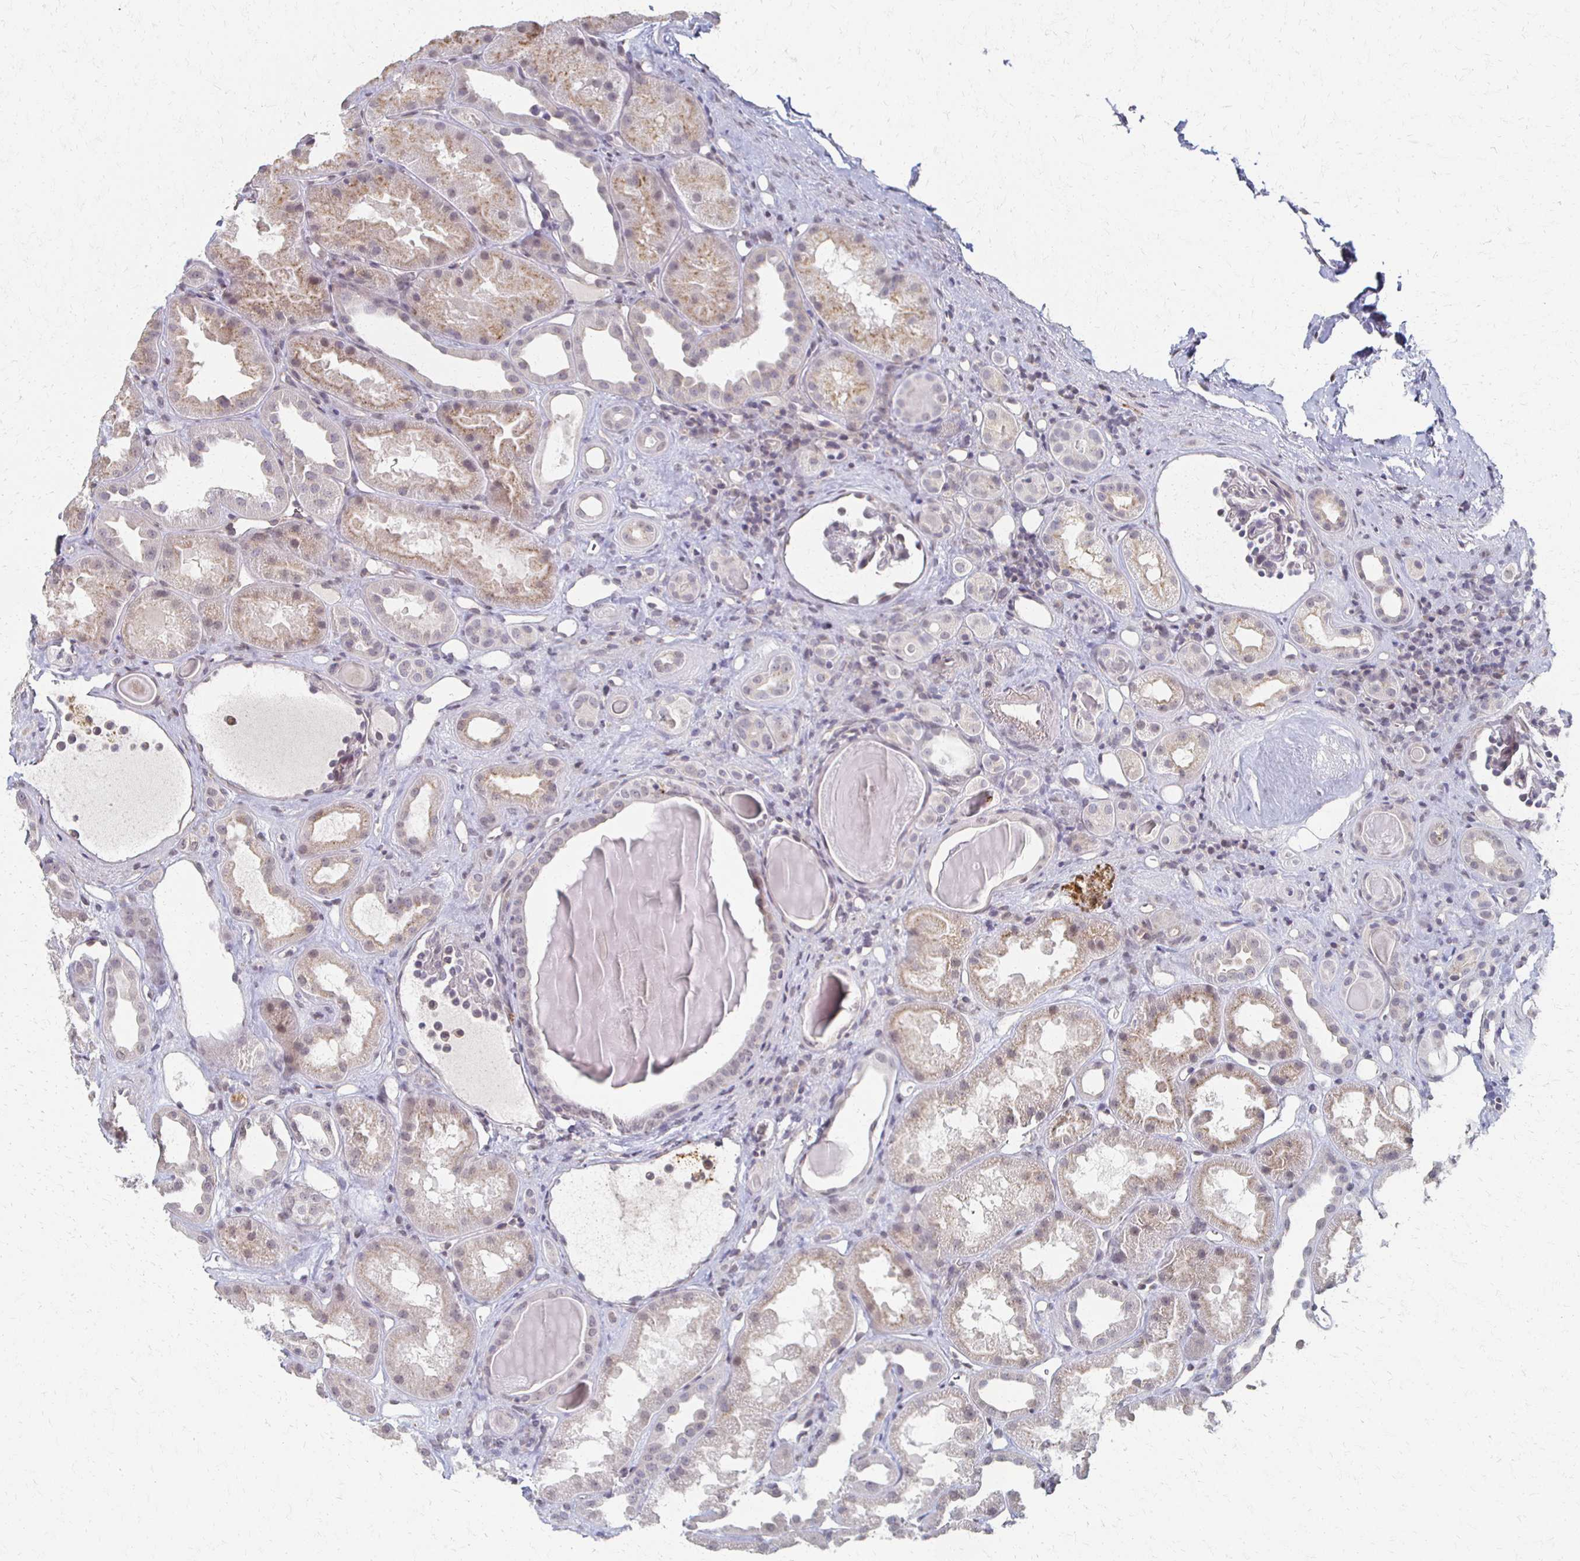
{"staining": {"intensity": "negative", "quantity": "none", "location": "none"}, "tissue": "kidney", "cell_type": "Cells in glomeruli", "image_type": "normal", "snomed": [{"axis": "morphology", "description": "Normal tissue, NOS"}, {"axis": "topography", "description": "Kidney"}], "caption": "Cells in glomeruli are negative for protein expression in normal human kidney.", "gene": "DAB1", "patient": {"sex": "male", "age": 61}}